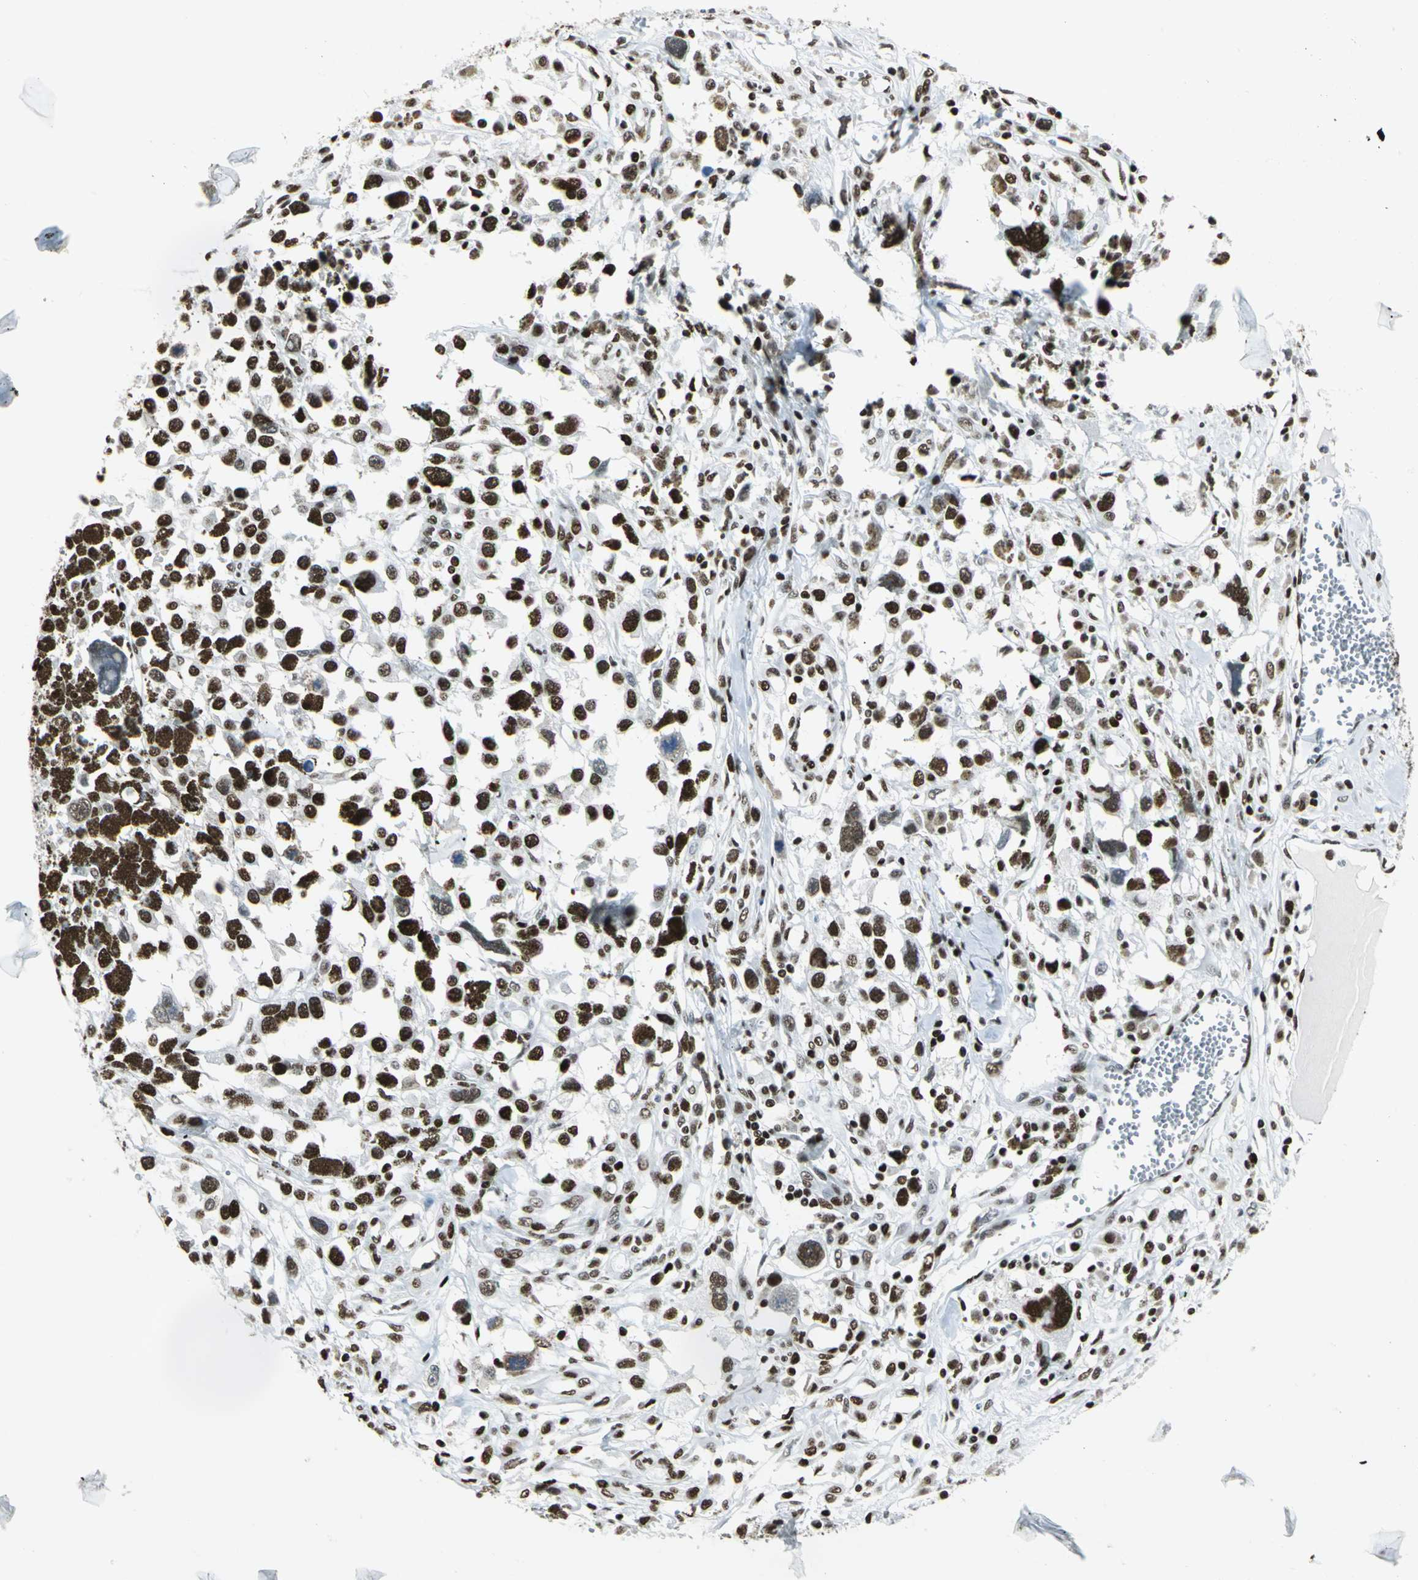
{"staining": {"intensity": "strong", "quantity": ">75%", "location": "nuclear"}, "tissue": "melanoma", "cell_type": "Tumor cells", "image_type": "cancer", "snomed": [{"axis": "morphology", "description": "Malignant melanoma, Metastatic site"}, {"axis": "topography", "description": "Lymph node"}], "caption": "A brown stain highlights strong nuclear expression of a protein in malignant melanoma (metastatic site) tumor cells. Nuclei are stained in blue.", "gene": "HNRNPD", "patient": {"sex": "male", "age": 59}}